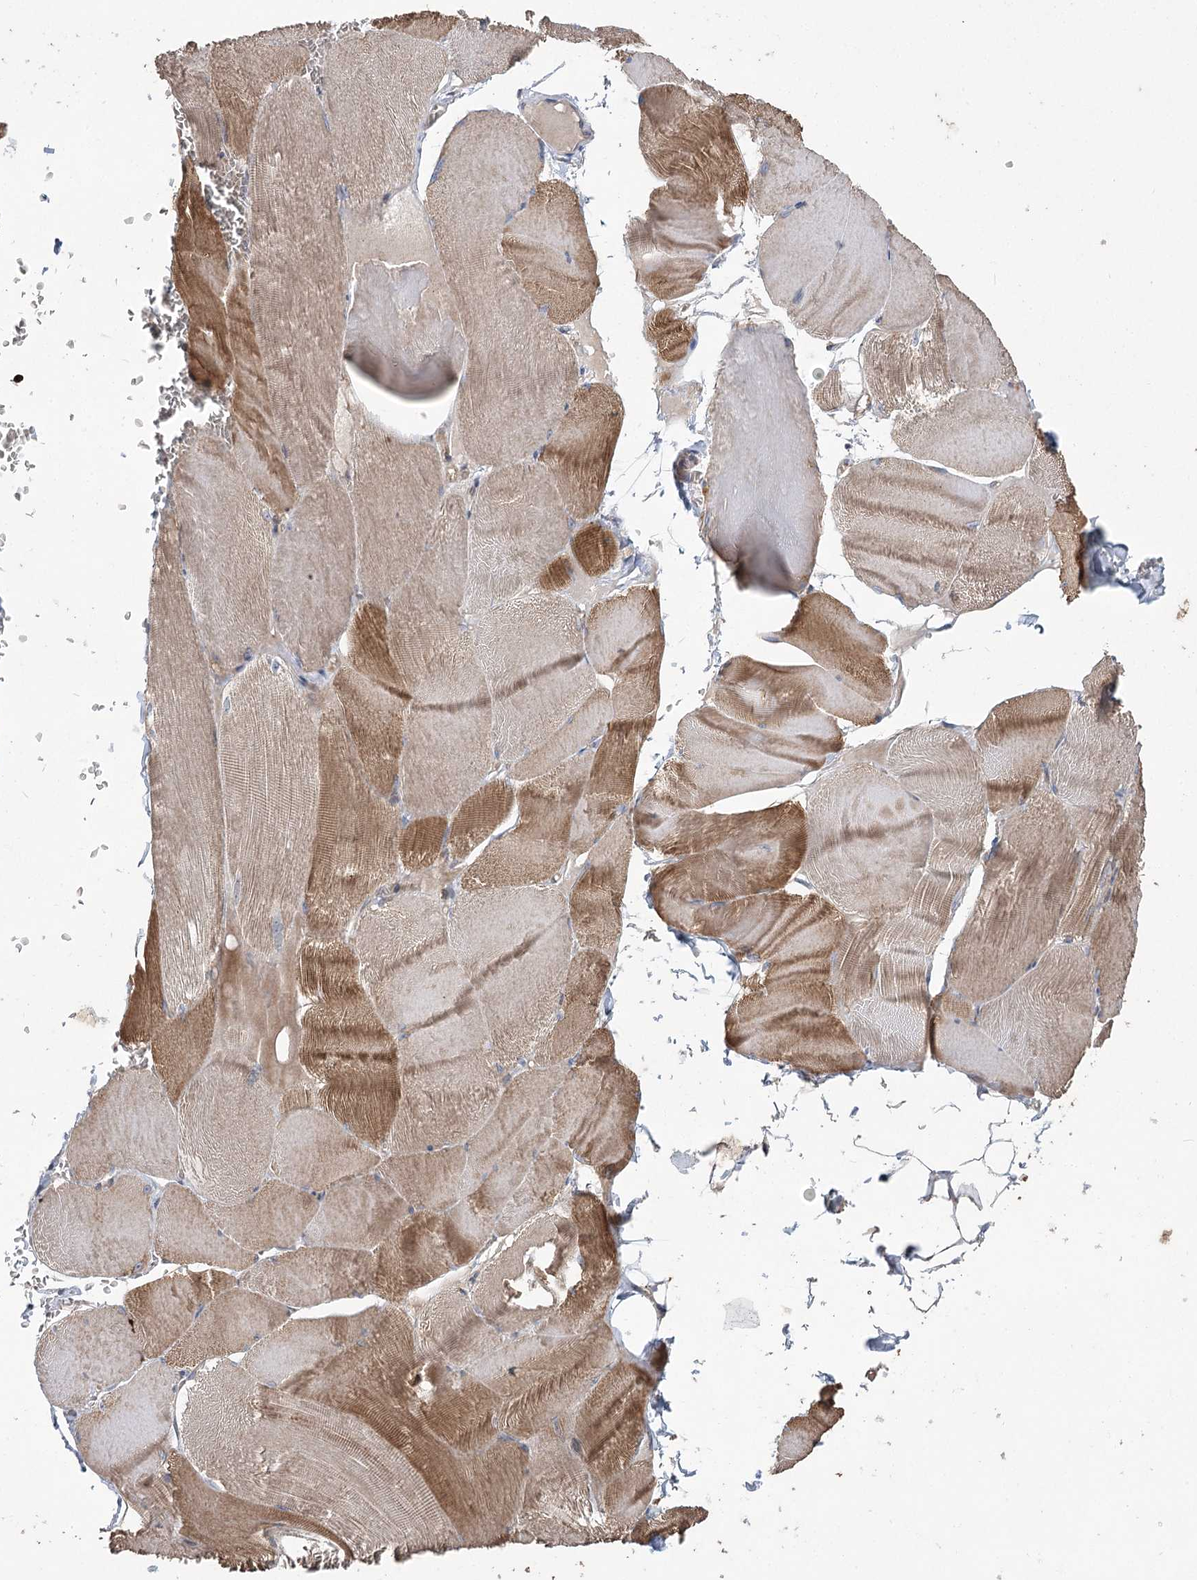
{"staining": {"intensity": "moderate", "quantity": "25%-75%", "location": "cytoplasmic/membranous"}, "tissue": "skeletal muscle", "cell_type": "Myocytes", "image_type": "normal", "snomed": [{"axis": "morphology", "description": "Normal tissue, NOS"}, {"axis": "morphology", "description": "Basal cell carcinoma"}, {"axis": "topography", "description": "Skeletal muscle"}], "caption": "Moderate cytoplasmic/membranous positivity for a protein is identified in about 25%-75% of myocytes of unremarkable skeletal muscle using immunohistochemistry (IHC).", "gene": "RIN2", "patient": {"sex": "female", "age": 64}}